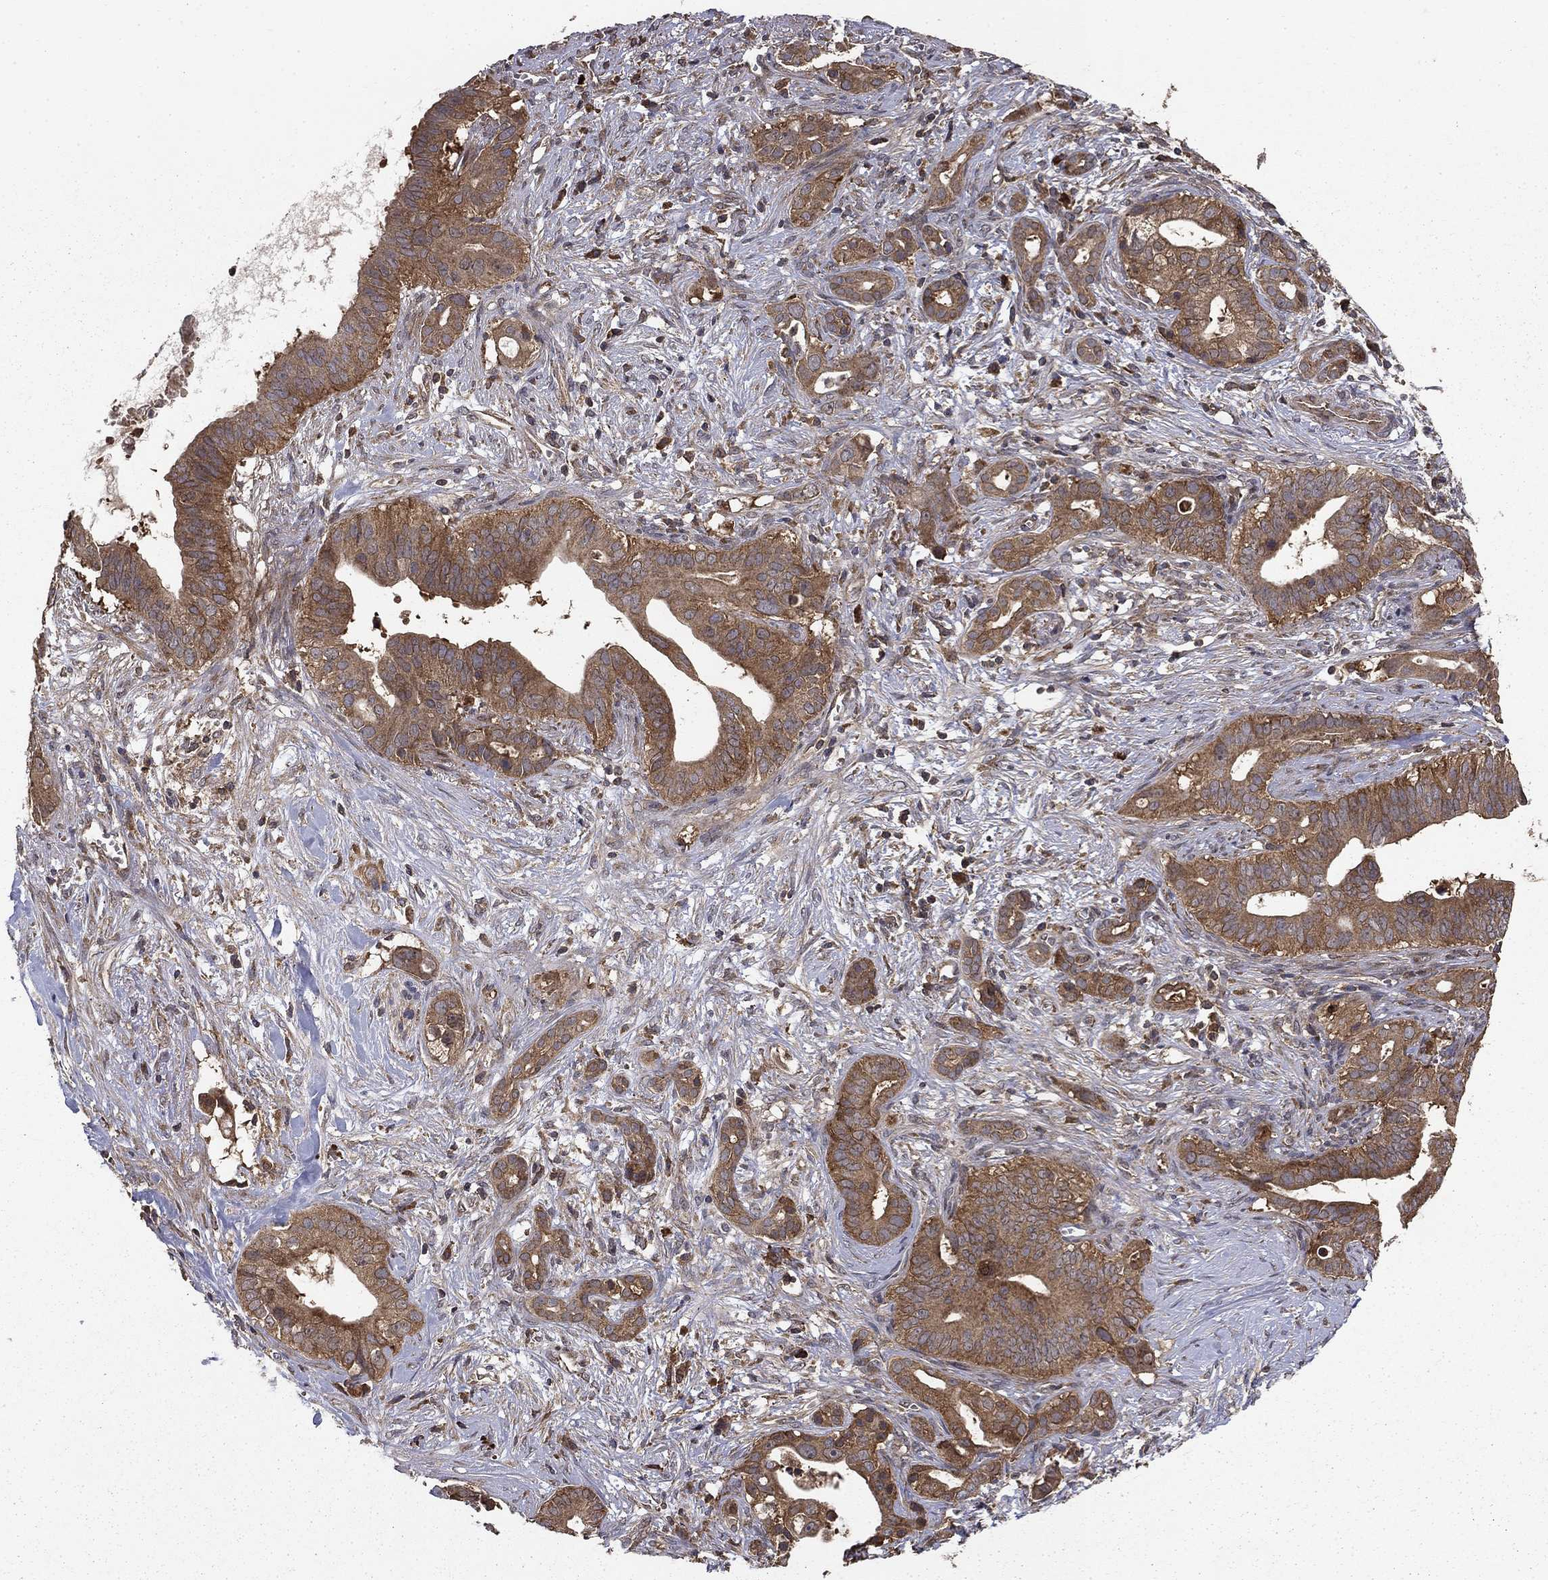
{"staining": {"intensity": "moderate", "quantity": ">75%", "location": "cytoplasmic/membranous"}, "tissue": "pancreatic cancer", "cell_type": "Tumor cells", "image_type": "cancer", "snomed": [{"axis": "morphology", "description": "Adenocarcinoma, NOS"}, {"axis": "topography", "description": "Pancreas"}], "caption": "Brown immunohistochemical staining in human pancreatic adenocarcinoma displays moderate cytoplasmic/membranous staining in approximately >75% of tumor cells.", "gene": "BABAM2", "patient": {"sex": "male", "age": 61}}